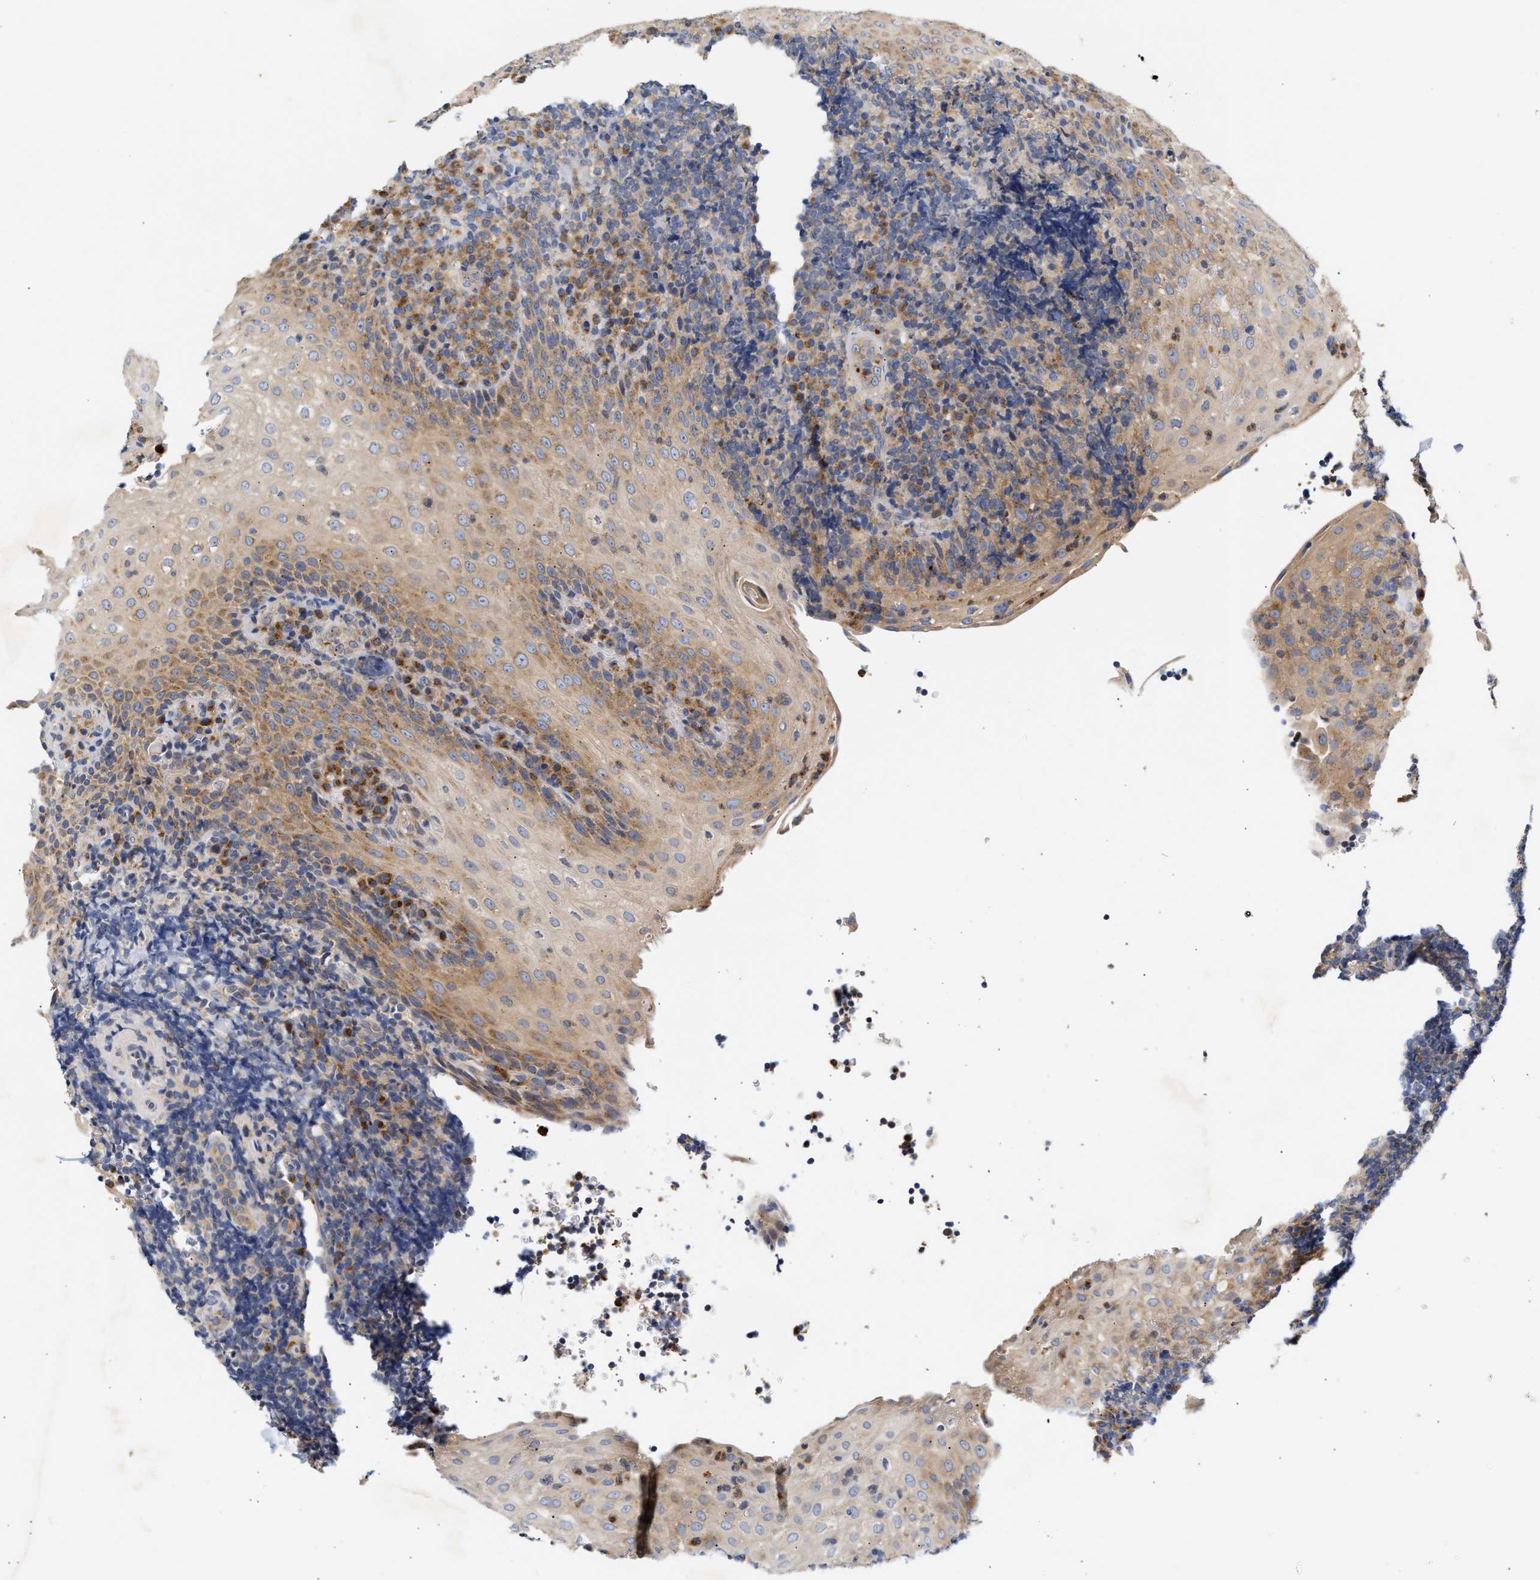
{"staining": {"intensity": "weak", "quantity": "25%-75%", "location": "cytoplasmic/membranous"}, "tissue": "tonsil", "cell_type": "Germinal center cells", "image_type": "normal", "snomed": [{"axis": "morphology", "description": "Normal tissue, NOS"}, {"axis": "topography", "description": "Tonsil"}], "caption": "IHC micrograph of normal tonsil stained for a protein (brown), which reveals low levels of weak cytoplasmic/membranous positivity in about 25%-75% of germinal center cells.", "gene": "TRIM50", "patient": {"sex": "male", "age": 37}}